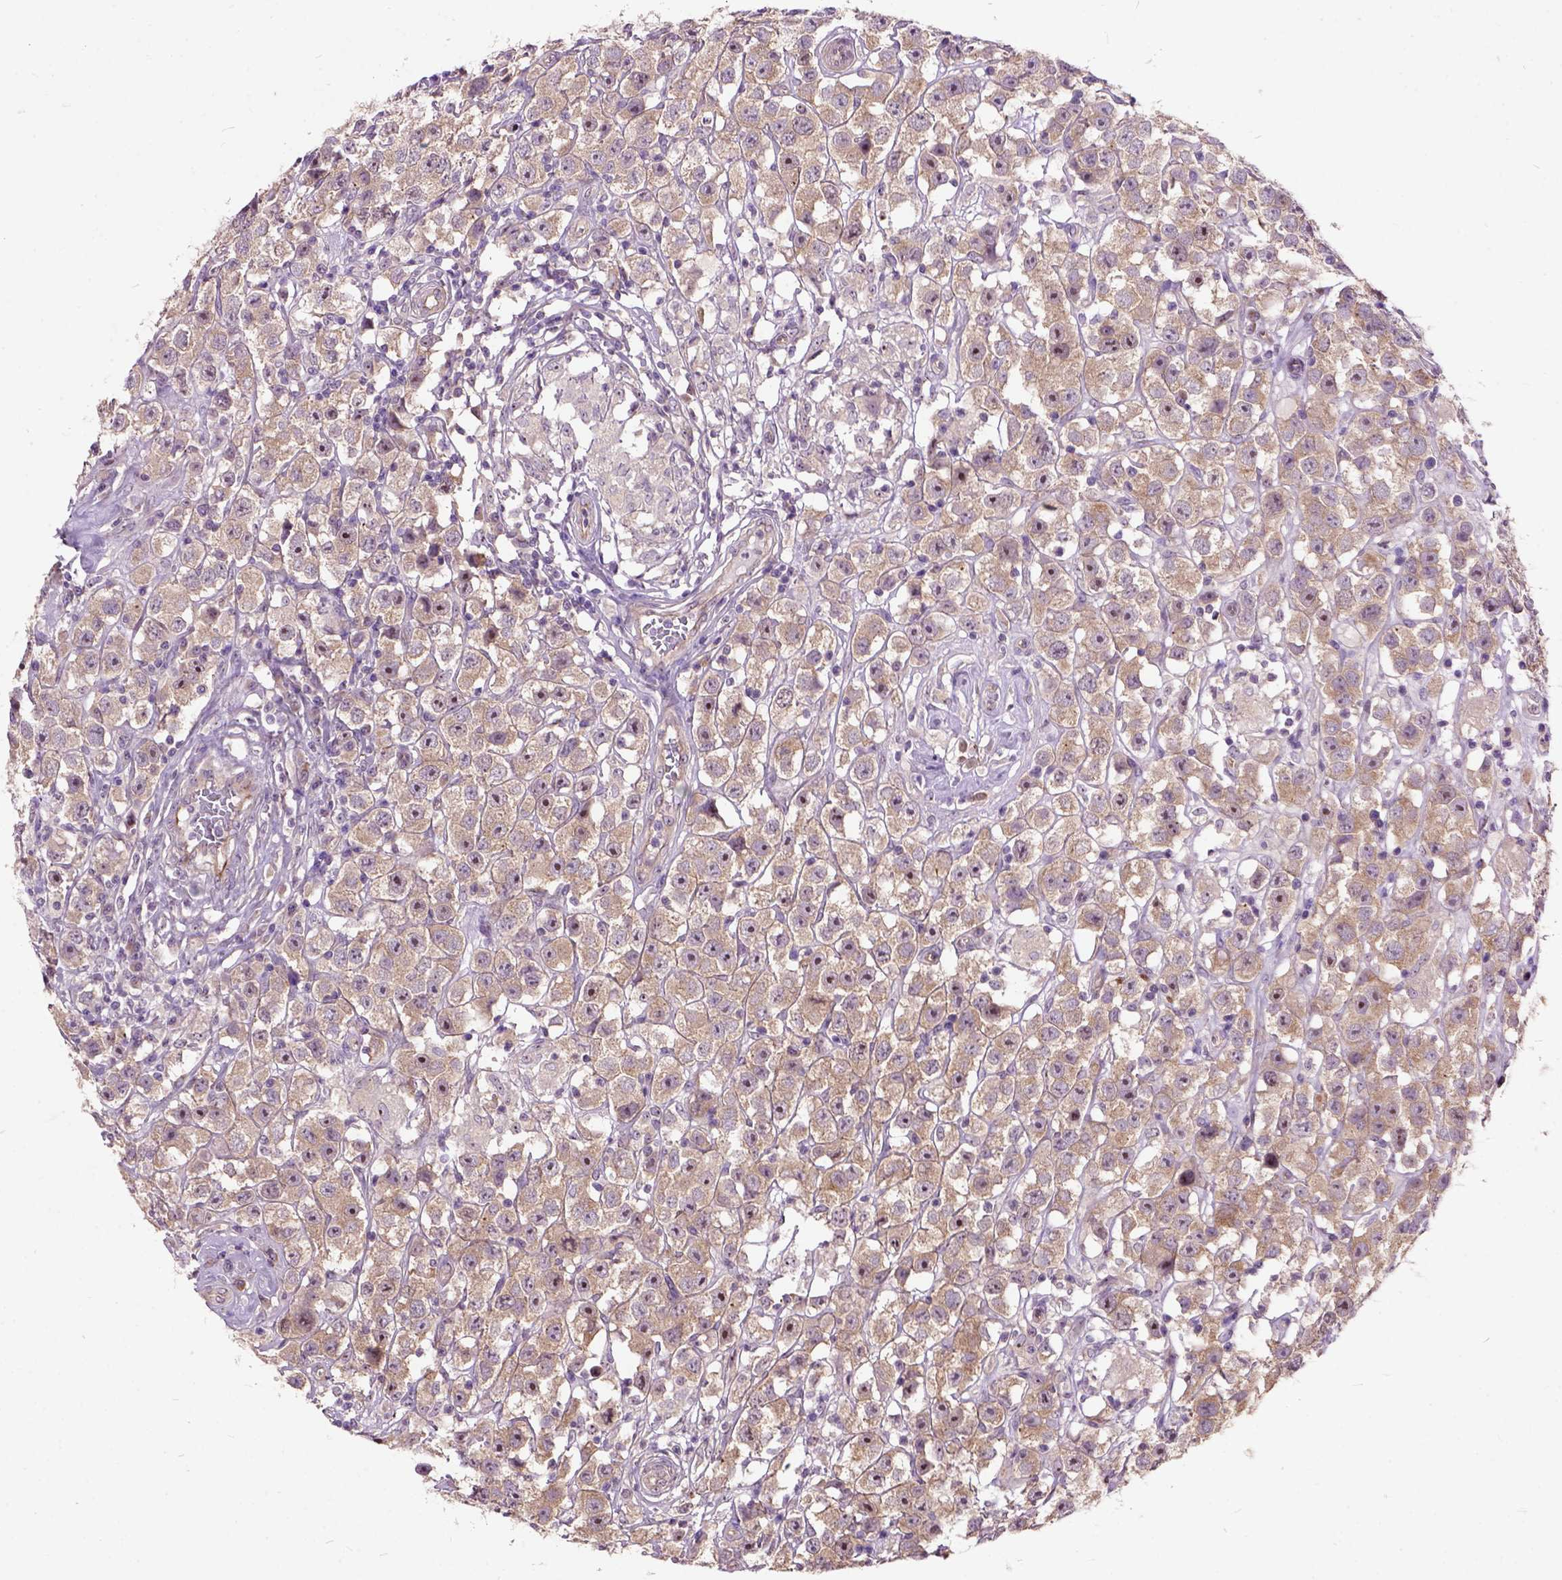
{"staining": {"intensity": "moderate", "quantity": "<25%", "location": "cytoplasmic/membranous,nuclear"}, "tissue": "testis cancer", "cell_type": "Tumor cells", "image_type": "cancer", "snomed": [{"axis": "morphology", "description": "Seminoma, NOS"}, {"axis": "topography", "description": "Testis"}], "caption": "An immunohistochemistry image of tumor tissue is shown. Protein staining in brown labels moderate cytoplasmic/membranous and nuclear positivity in testis seminoma within tumor cells.", "gene": "MAPT", "patient": {"sex": "male", "age": 45}}